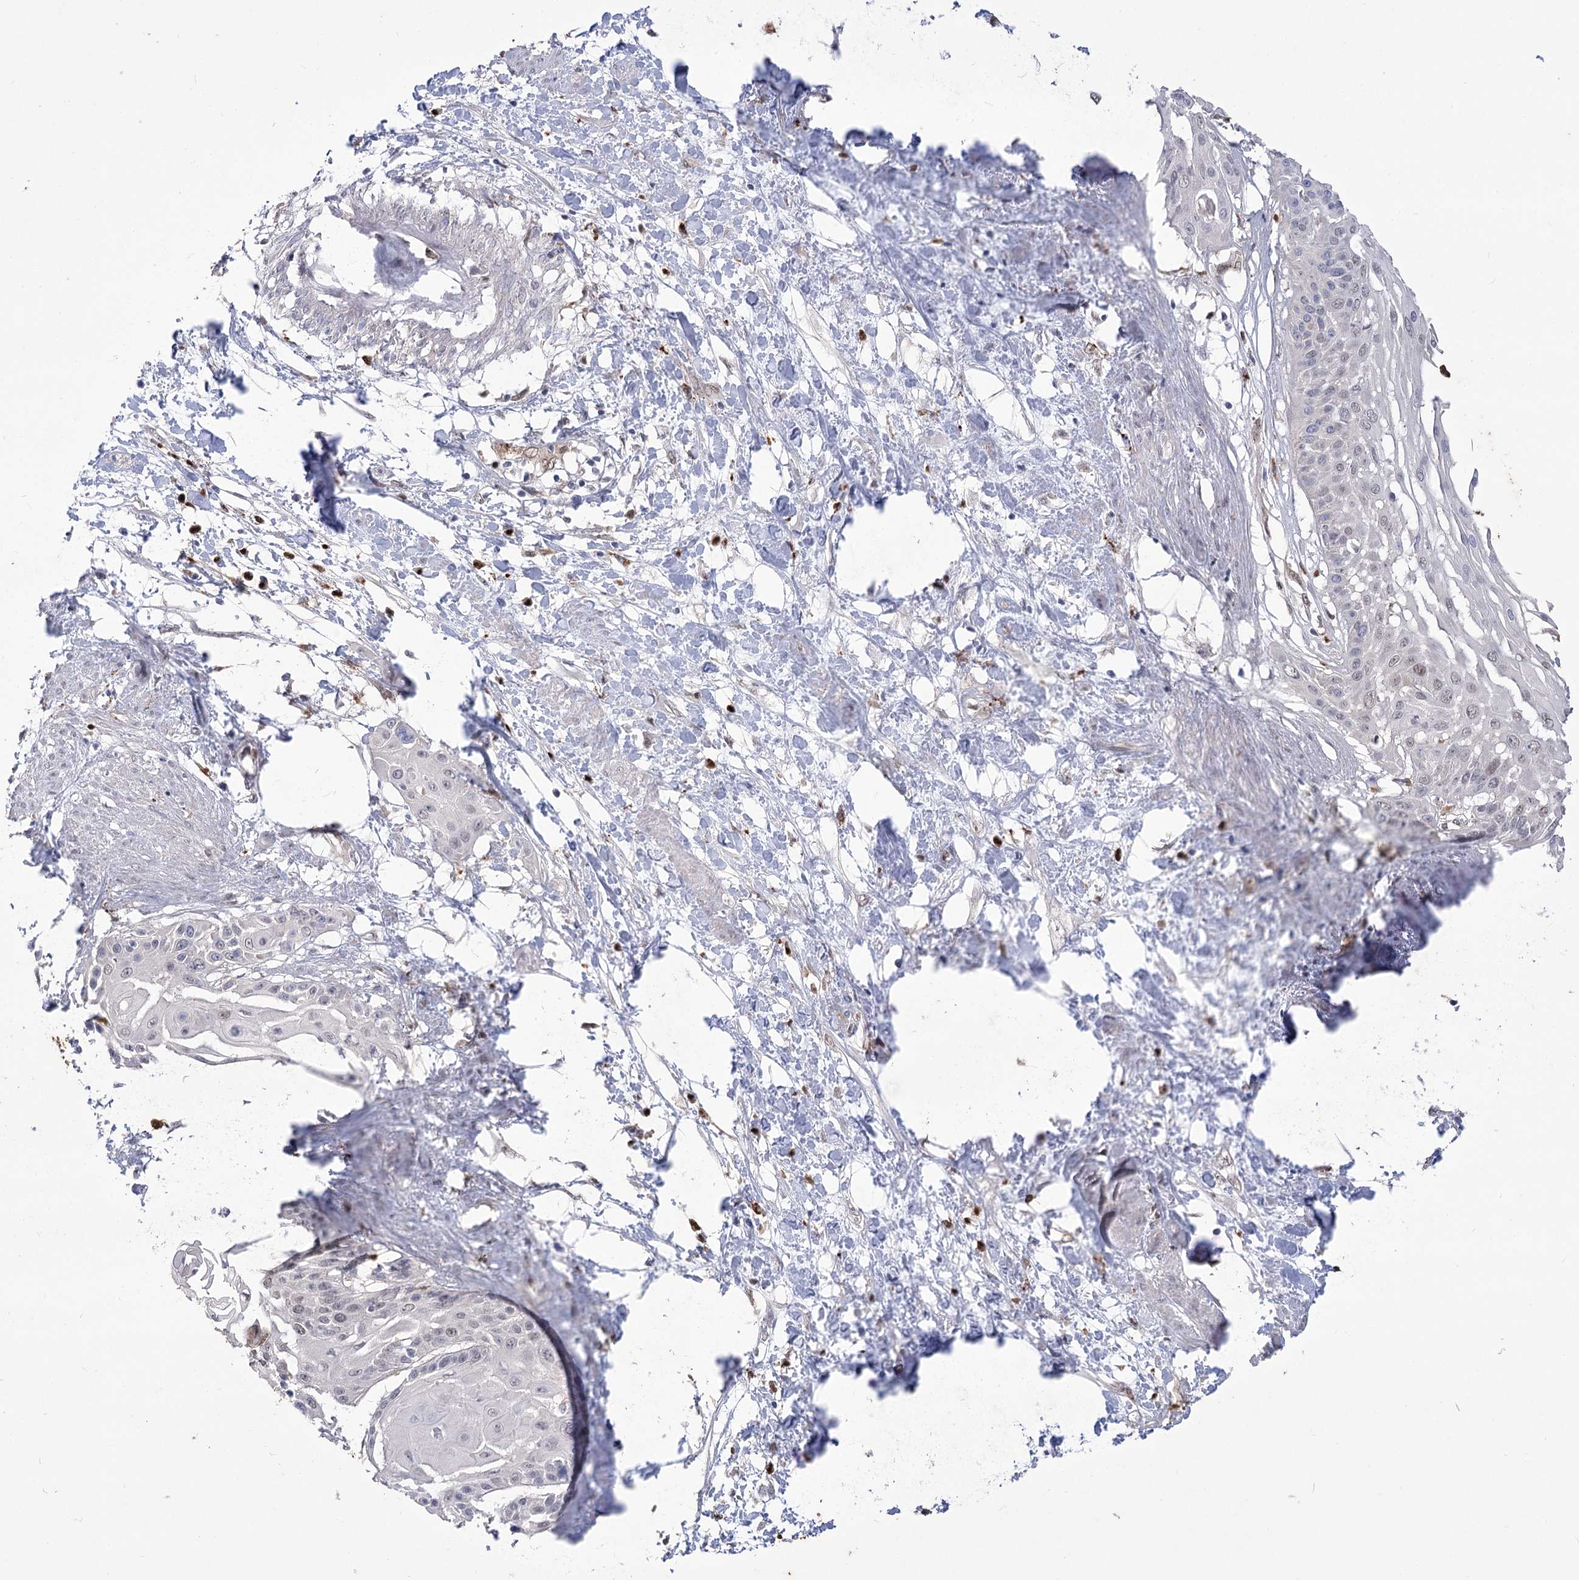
{"staining": {"intensity": "negative", "quantity": "none", "location": "none"}, "tissue": "cervical cancer", "cell_type": "Tumor cells", "image_type": "cancer", "snomed": [{"axis": "morphology", "description": "Squamous cell carcinoma, NOS"}, {"axis": "topography", "description": "Cervix"}], "caption": "DAB immunohistochemical staining of human cervical cancer demonstrates no significant expression in tumor cells.", "gene": "SIAE", "patient": {"sex": "female", "age": 57}}